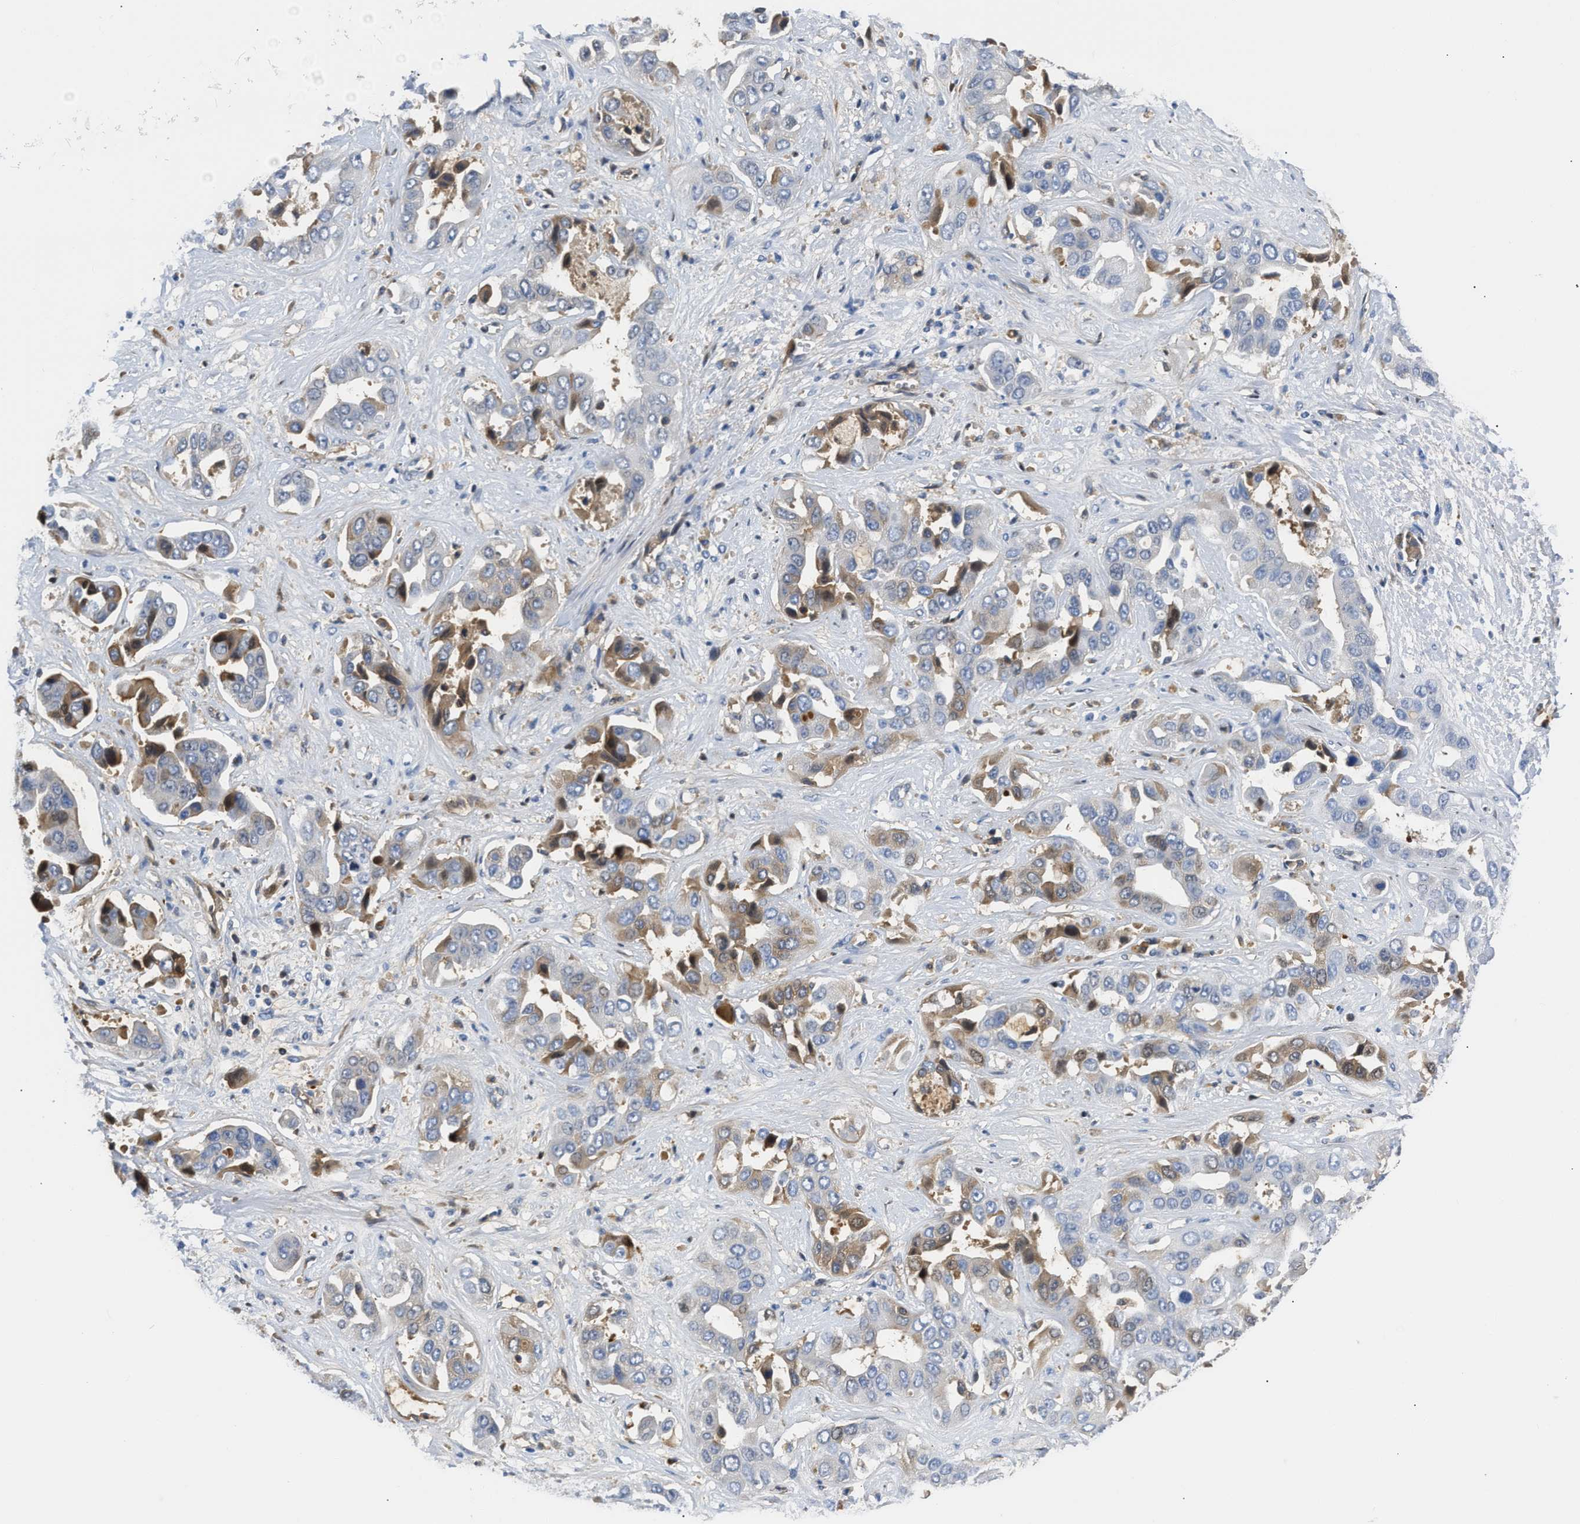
{"staining": {"intensity": "moderate", "quantity": "25%-75%", "location": "cytoplasmic/membranous"}, "tissue": "liver cancer", "cell_type": "Tumor cells", "image_type": "cancer", "snomed": [{"axis": "morphology", "description": "Cholangiocarcinoma"}, {"axis": "topography", "description": "Liver"}], "caption": "Immunohistochemical staining of human liver cancer demonstrates medium levels of moderate cytoplasmic/membranous expression in approximately 25%-75% of tumor cells.", "gene": "GC", "patient": {"sex": "female", "age": 52}}